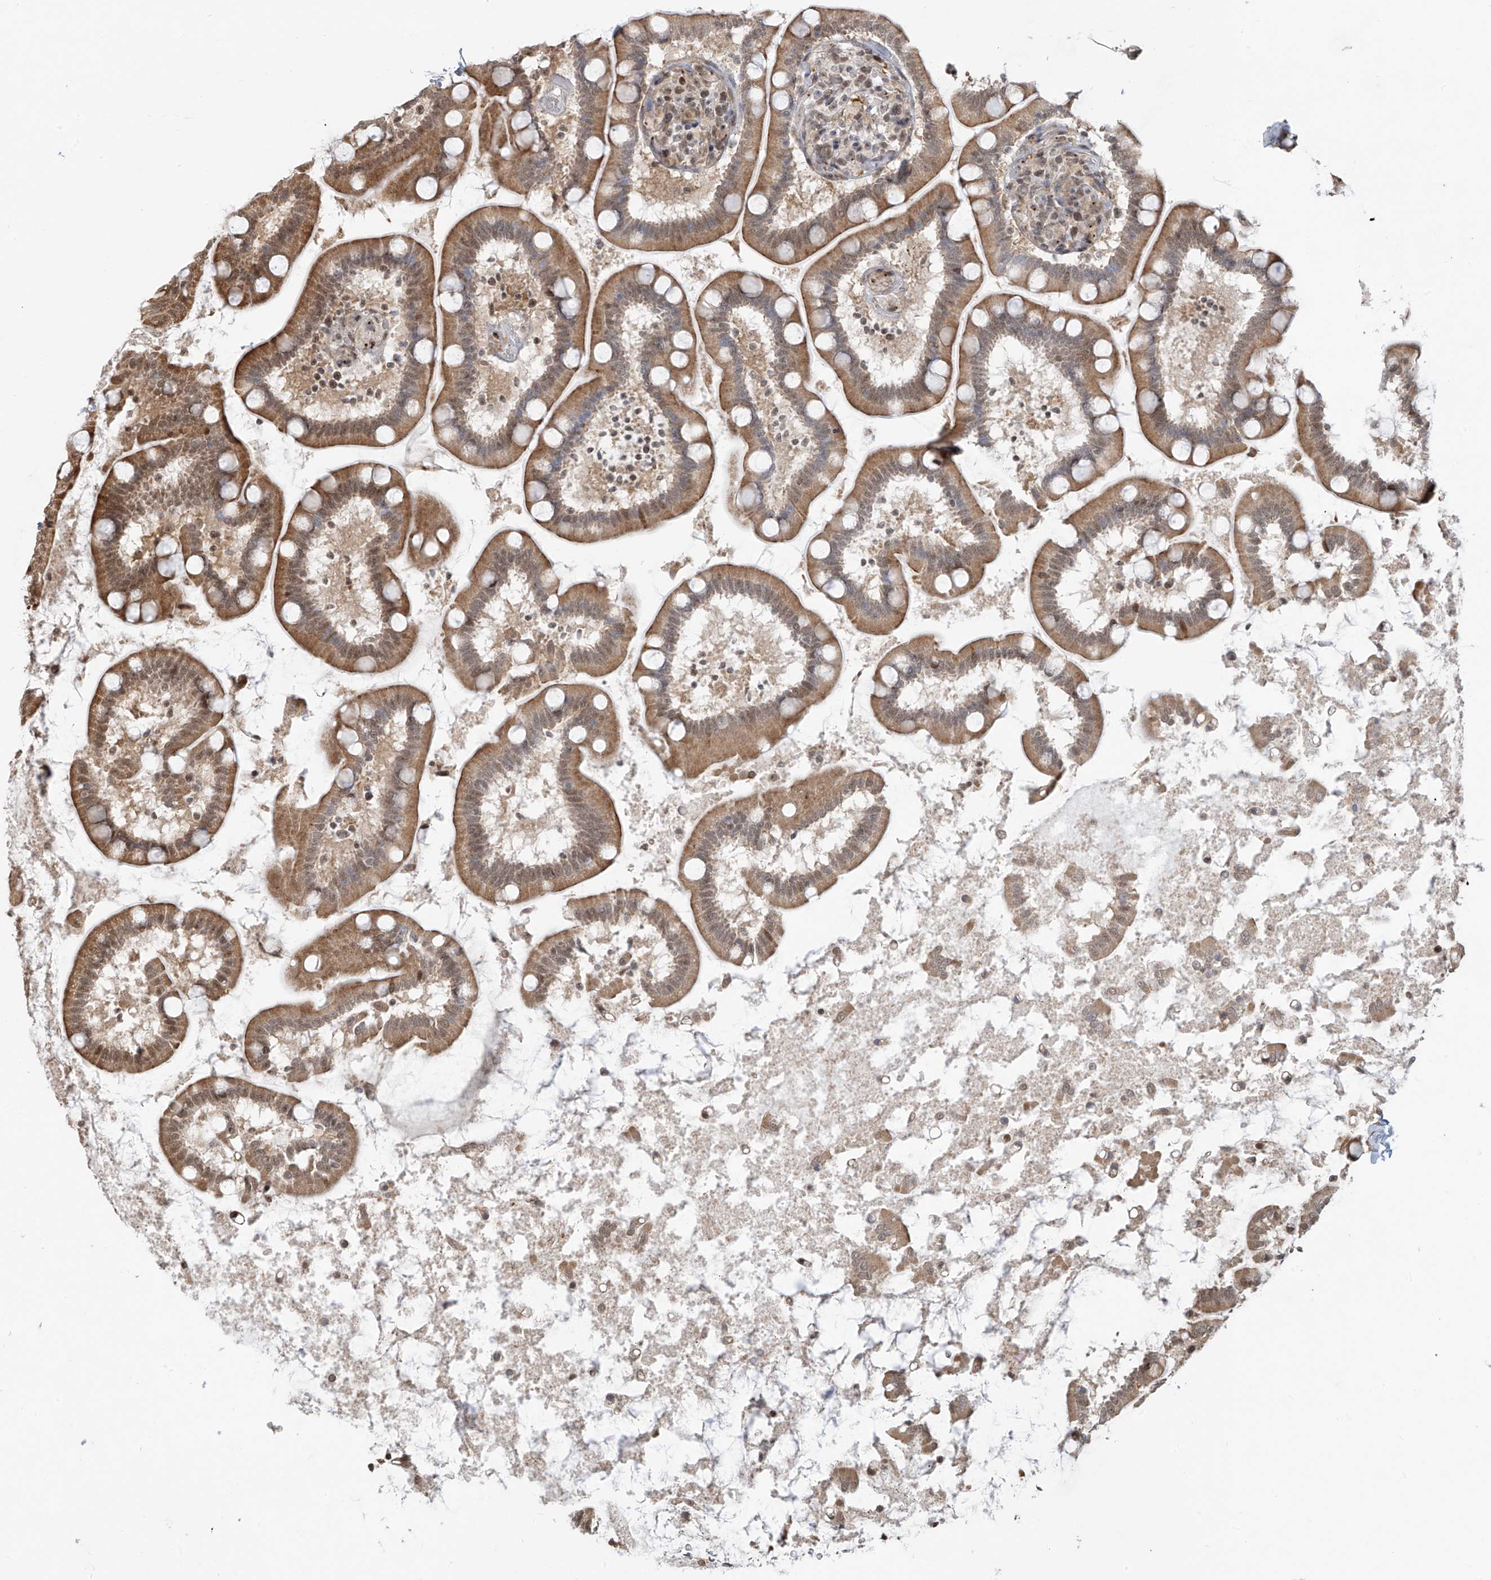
{"staining": {"intensity": "moderate", "quantity": ">75%", "location": "cytoplasmic/membranous"}, "tissue": "small intestine", "cell_type": "Glandular cells", "image_type": "normal", "snomed": [{"axis": "morphology", "description": "Normal tissue, NOS"}, {"axis": "topography", "description": "Small intestine"}], "caption": "IHC of benign human small intestine reveals medium levels of moderate cytoplasmic/membranous positivity in approximately >75% of glandular cells.", "gene": "VMP1", "patient": {"sex": "female", "age": 64}}